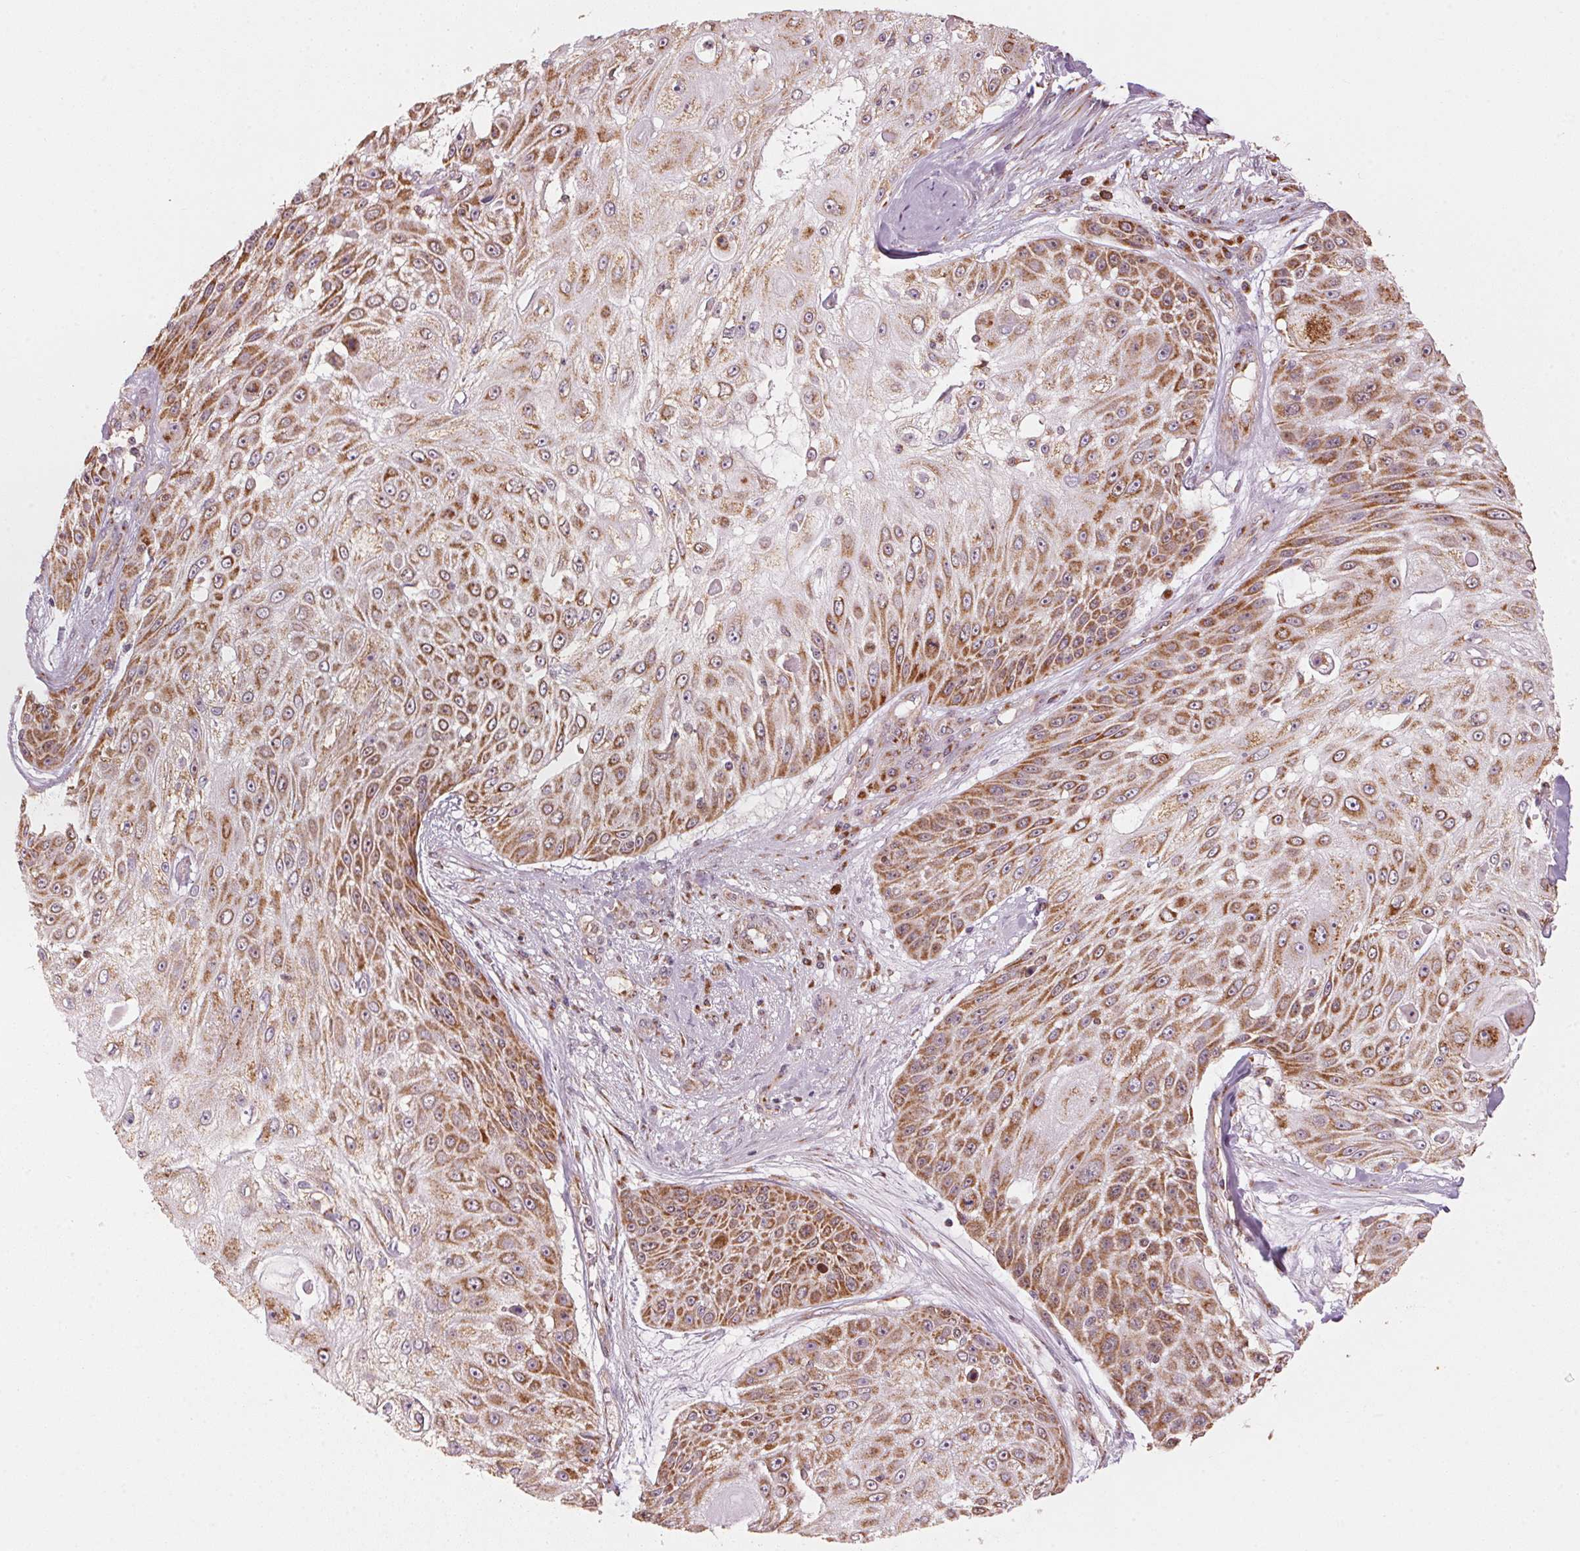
{"staining": {"intensity": "strong", "quantity": ">75%", "location": "cytoplasmic/membranous"}, "tissue": "skin cancer", "cell_type": "Tumor cells", "image_type": "cancer", "snomed": [{"axis": "morphology", "description": "Squamous cell carcinoma, NOS"}, {"axis": "topography", "description": "Skin"}], "caption": "An image of skin cancer (squamous cell carcinoma) stained for a protein displays strong cytoplasmic/membranous brown staining in tumor cells. Using DAB (3,3'-diaminobenzidine) (brown) and hematoxylin (blue) stains, captured at high magnification using brightfield microscopy.", "gene": "TOMM70", "patient": {"sex": "female", "age": 86}}